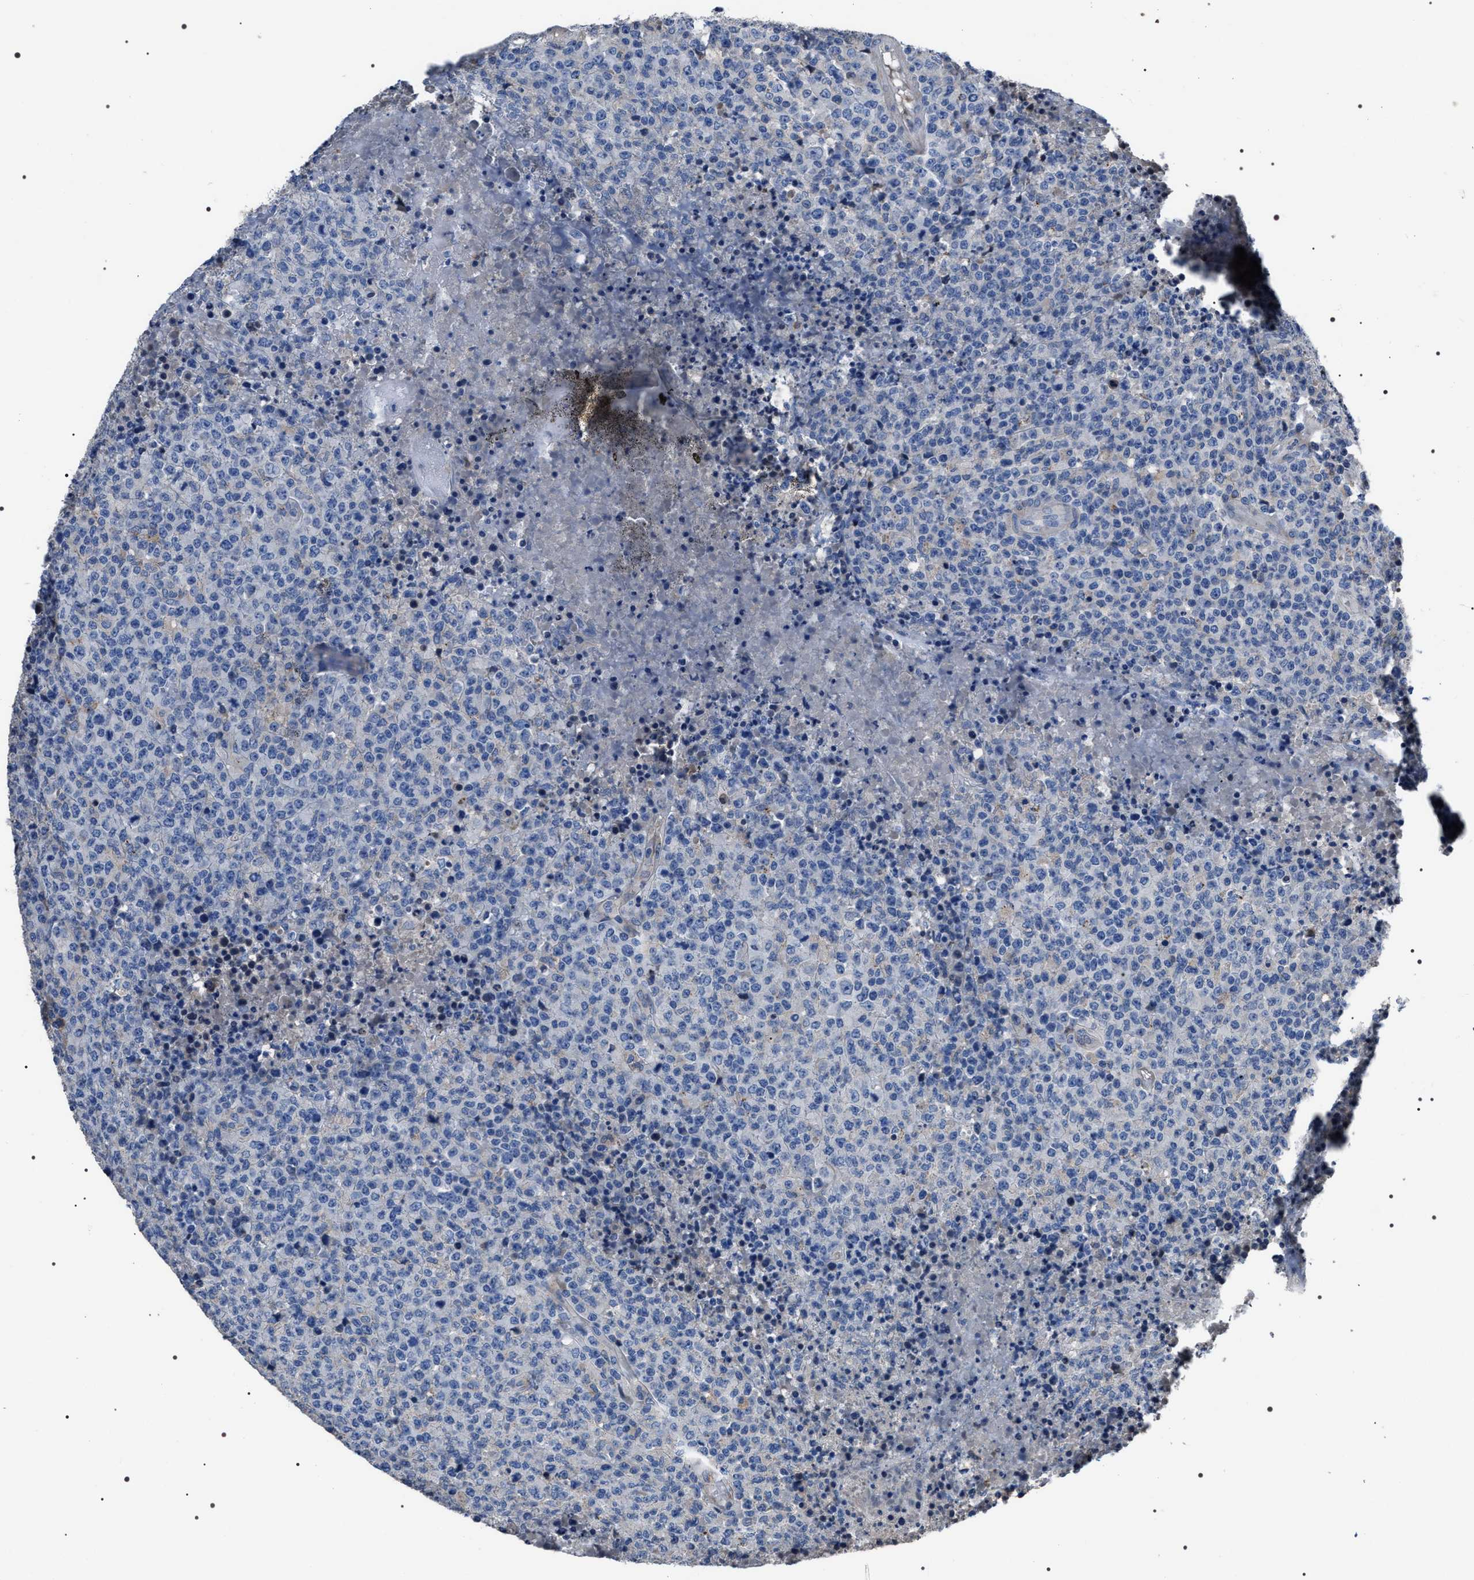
{"staining": {"intensity": "negative", "quantity": "none", "location": "none"}, "tissue": "lymphoma", "cell_type": "Tumor cells", "image_type": "cancer", "snomed": [{"axis": "morphology", "description": "Malignant lymphoma, non-Hodgkin's type, High grade"}, {"axis": "topography", "description": "Lymph node"}], "caption": "IHC photomicrograph of neoplastic tissue: lymphoma stained with DAB displays no significant protein expression in tumor cells.", "gene": "TRIM54", "patient": {"sex": "male", "age": 13}}